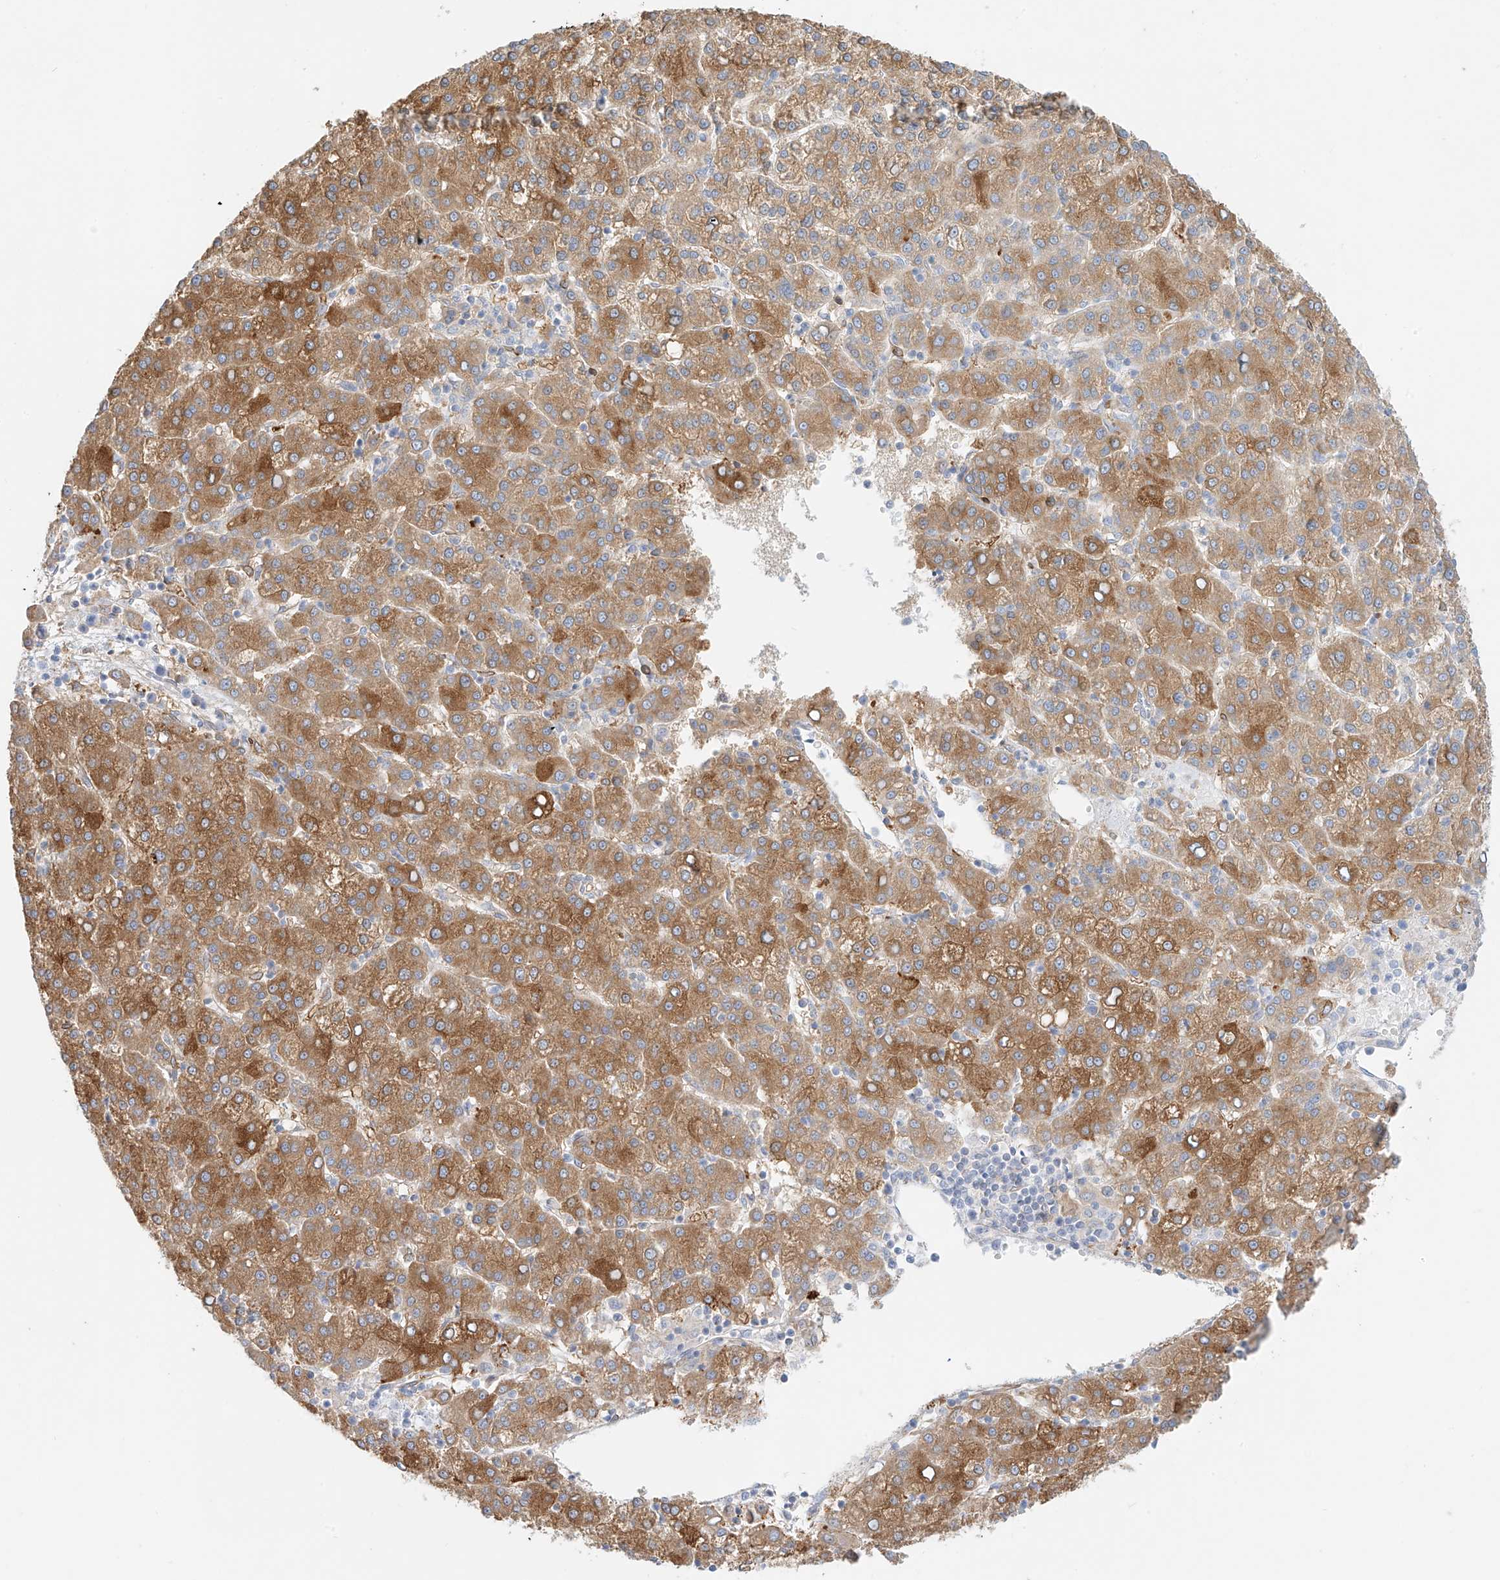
{"staining": {"intensity": "moderate", "quantity": ">75%", "location": "cytoplasmic/membranous"}, "tissue": "liver cancer", "cell_type": "Tumor cells", "image_type": "cancer", "snomed": [{"axis": "morphology", "description": "Carcinoma, Hepatocellular, NOS"}, {"axis": "topography", "description": "Liver"}], "caption": "DAB (3,3'-diaminobenzidine) immunohistochemical staining of human liver cancer (hepatocellular carcinoma) exhibits moderate cytoplasmic/membranous protein expression in about >75% of tumor cells. (DAB (3,3'-diaminobenzidine) IHC with brightfield microscopy, high magnification).", "gene": "PCYOX1", "patient": {"sex": "female", "age": 58}}